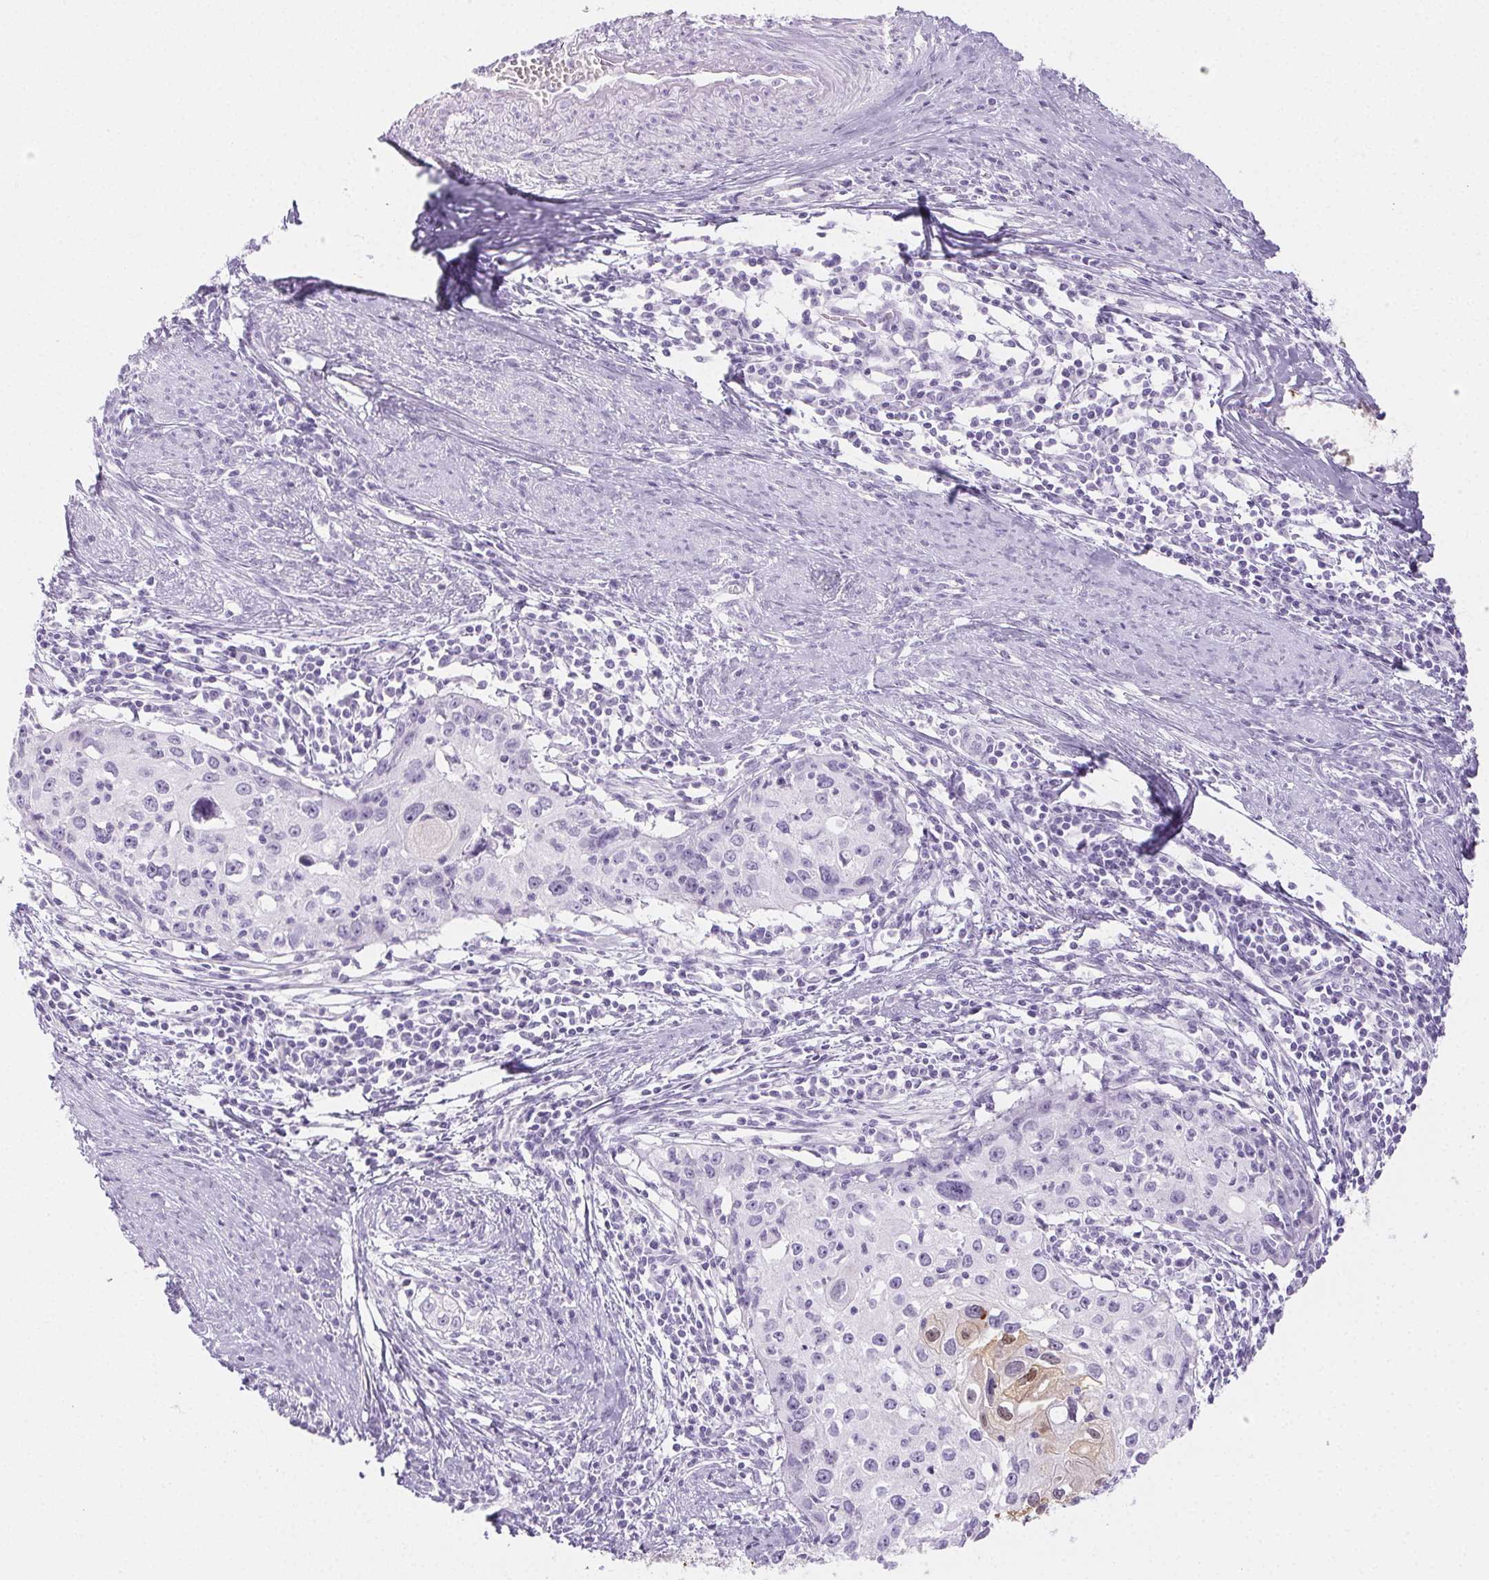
{"staining": {"intensity": "negative", "quantity": "none", "location": "none"}, "tissue": "cervical cancer", "cell_type": "Tumor cells", "image_type": "cancer", "snomed": [{"axis": "morphology", "description": "Squamous cell carcinoma, NOS"}, {"axis": "topography", "description": "Cervix"}], "caption": "High power microscopy photomicrograph of an immunohistochemistry (IHC) photomicrograph of cervical cancer (squamous cell carcinoma), revealing no significant staining in tumor cells. Nuclei are stained in blue.", "gene": "SPRR3", "patient": {"sex": "female", "age": 40}}